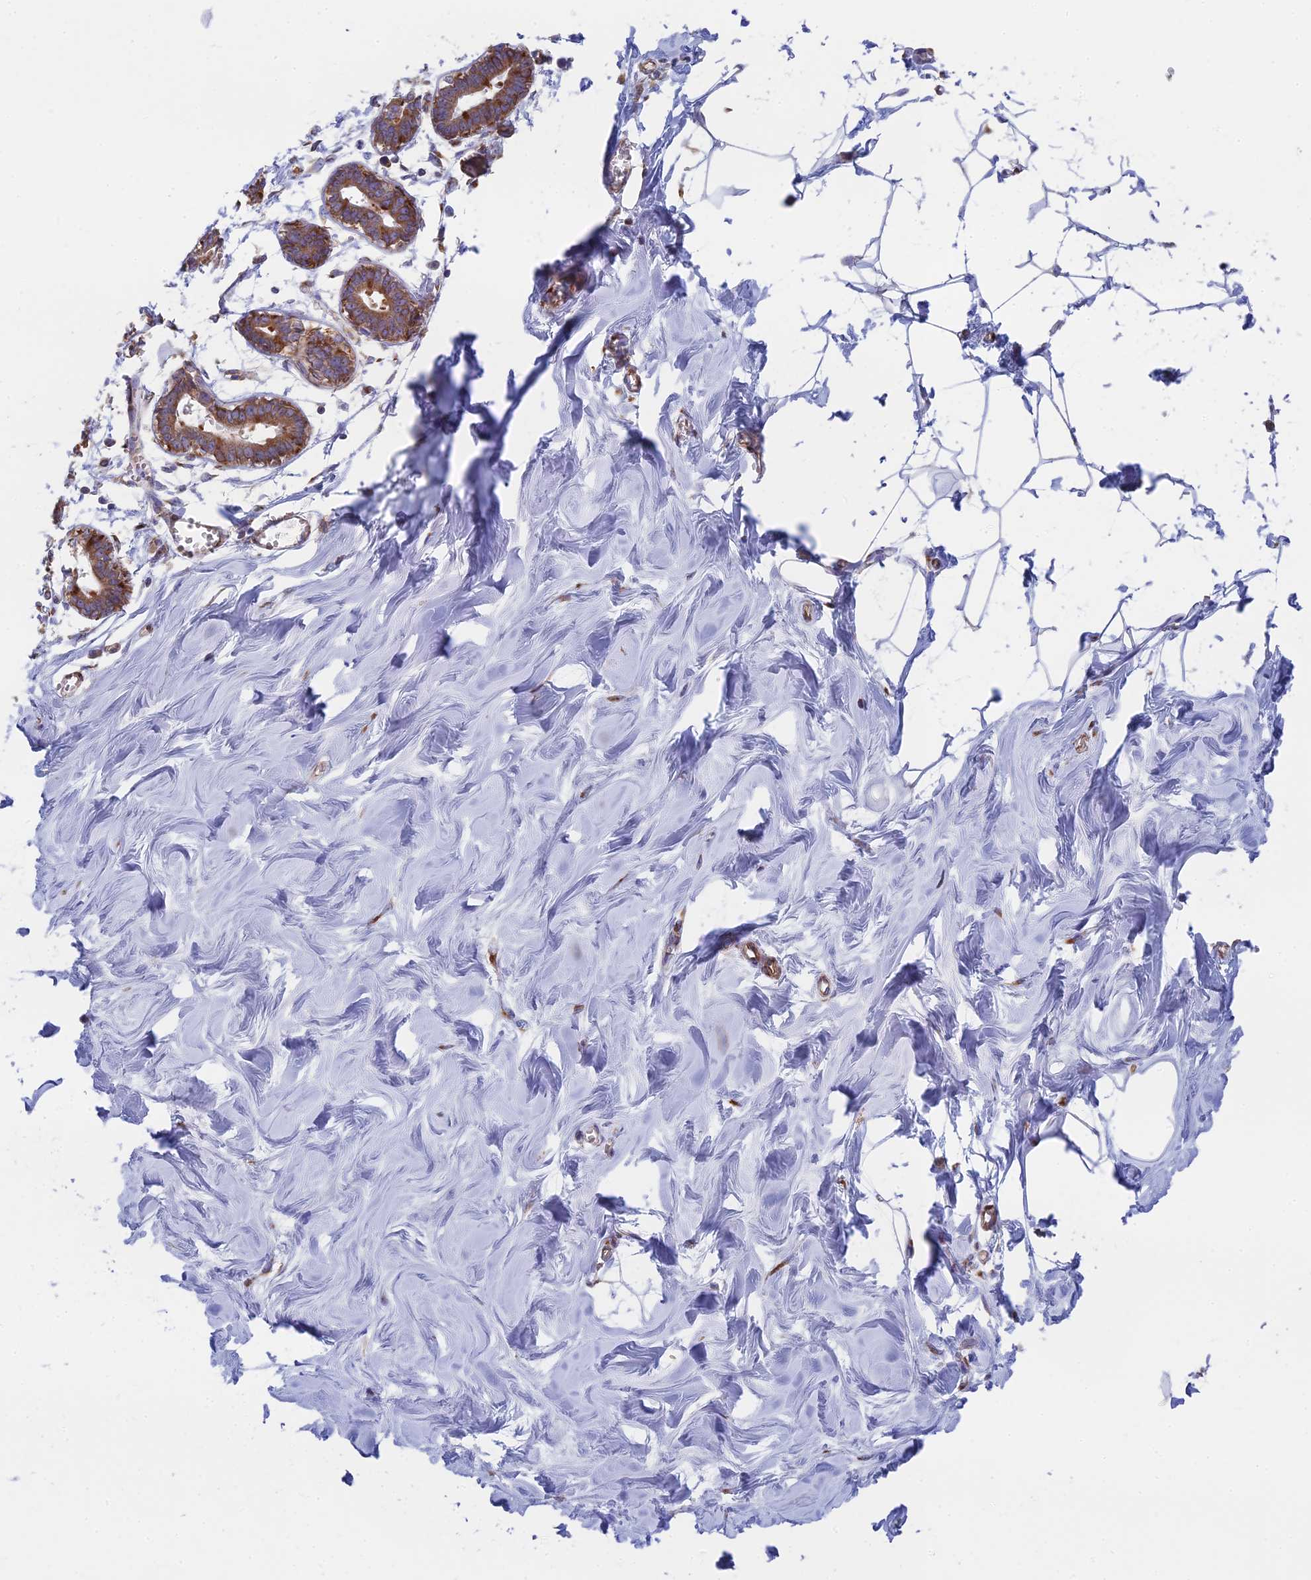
{"staining": {"intensity": "negative", "quantity": "none", "location": "none"}, "tissue": "breast", "cell_type": "Adipocytes", "image_type": "normal", "snomed": [{"axis": "morphology", "description": "Normal tissue, NOS"}, {"axis": "topography", "description": "Breast"}], "caption": "The immunohistochemistry (IHC) histopathology image has no significant staining in adipocytes of breast. Nuclei are stained in blue.", "gene": "CCDC69", "patient": {"sex": "female", "age": 27}}